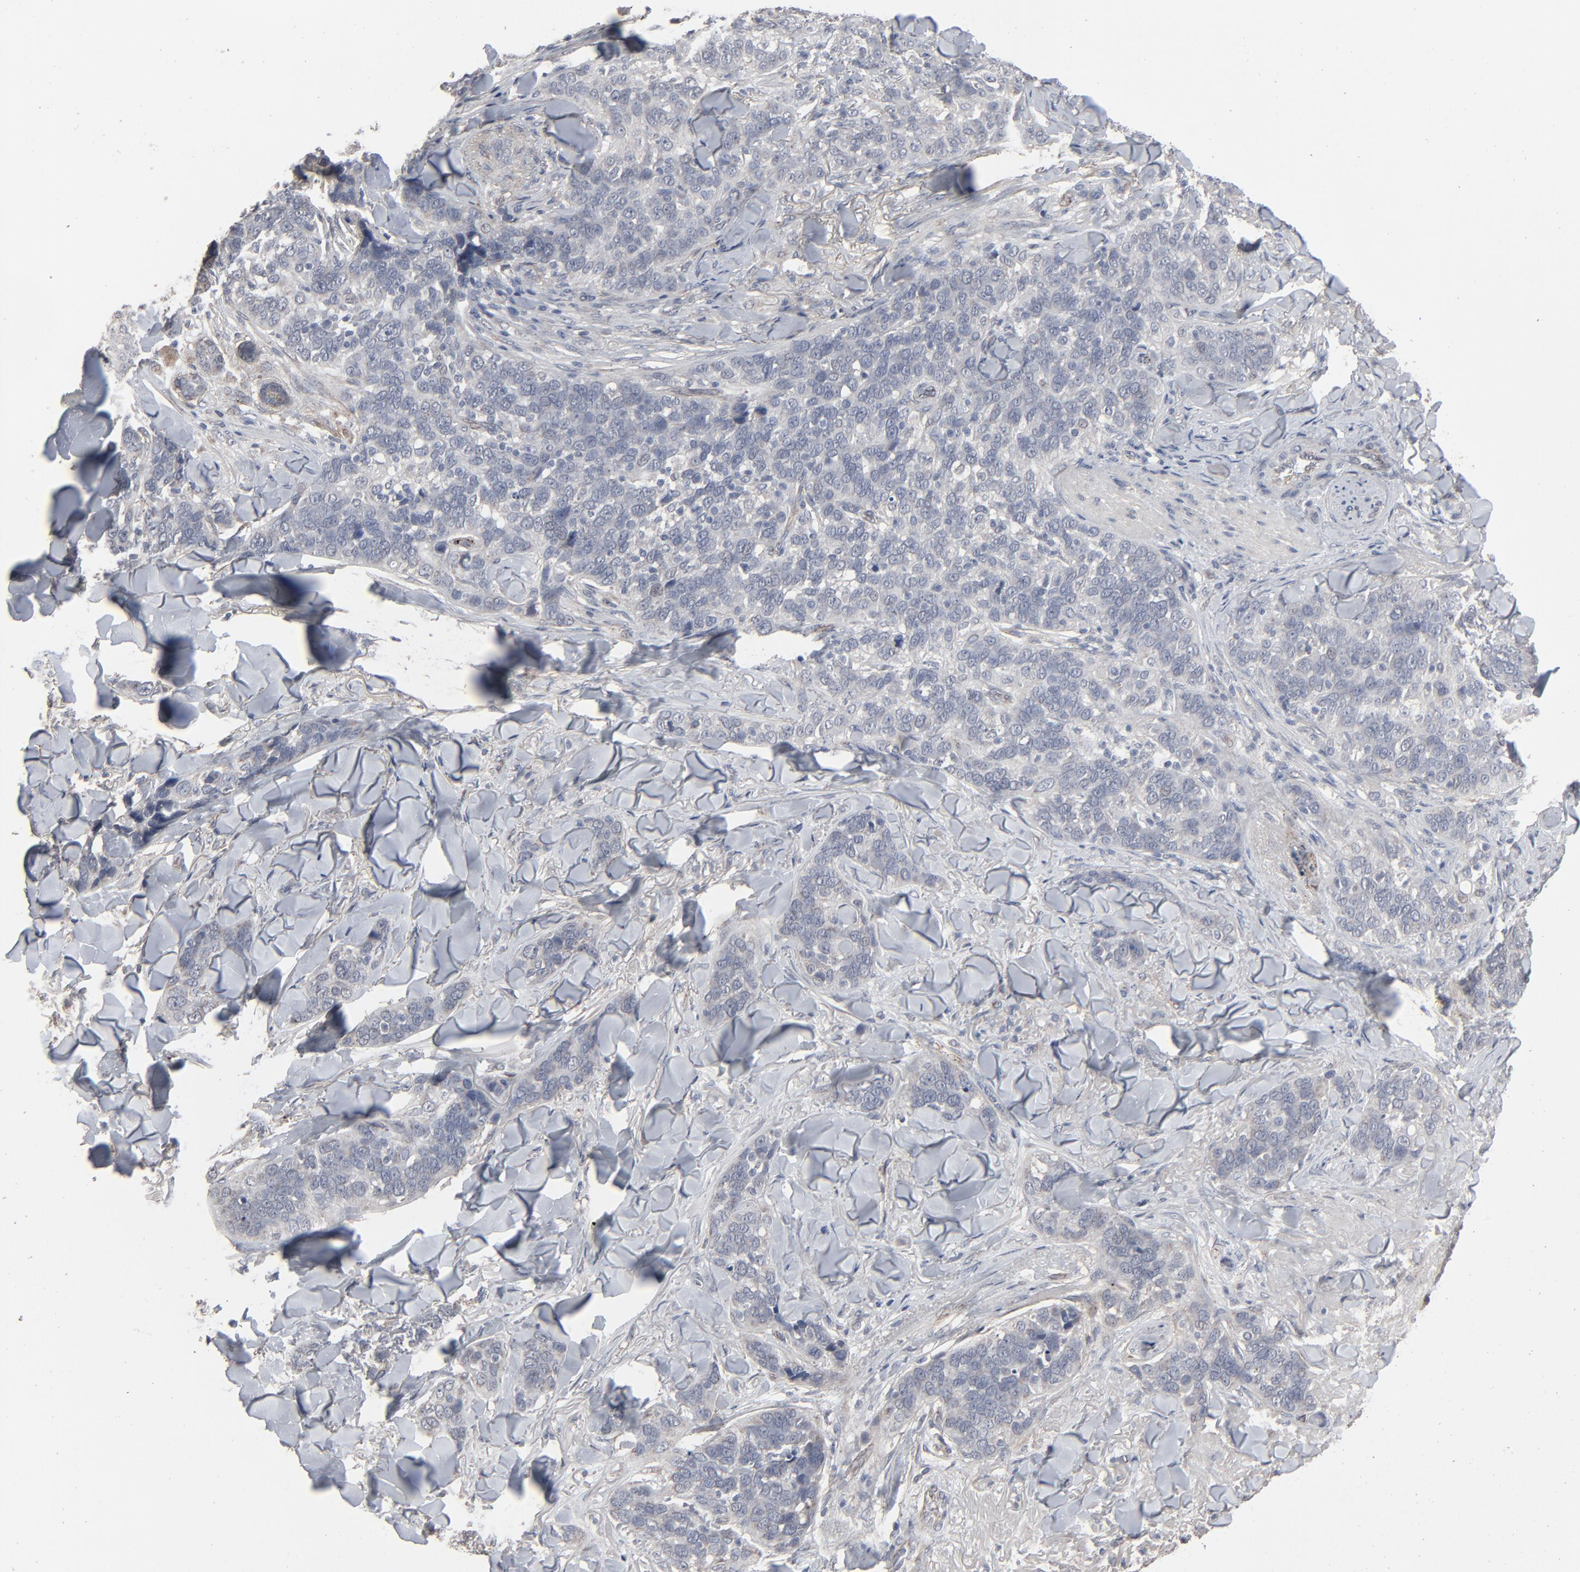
{"staining": {"intensity": "negative", "quantity": "none", "location": "none"}, "tissue": "skin cancer", "cell_type": "Tumor cells", "image_type": "cancer", "snomed": [{"axis": "morphology", "description": "Normal tissue, NOS"}, {"axis": "morphology", "description": "Squamous cell carcinoma, NOS"}, {"axis": "topography", "description": "Skin"}], "caption": "Immunohistochemistry (IHC) of human skin cancer (squamous cell carcinoma) reveals no staining in tumor cells. Nuclei are stained in blue.", "gene": "JAM3", "patient": {"sex": "female", "age": 83}}